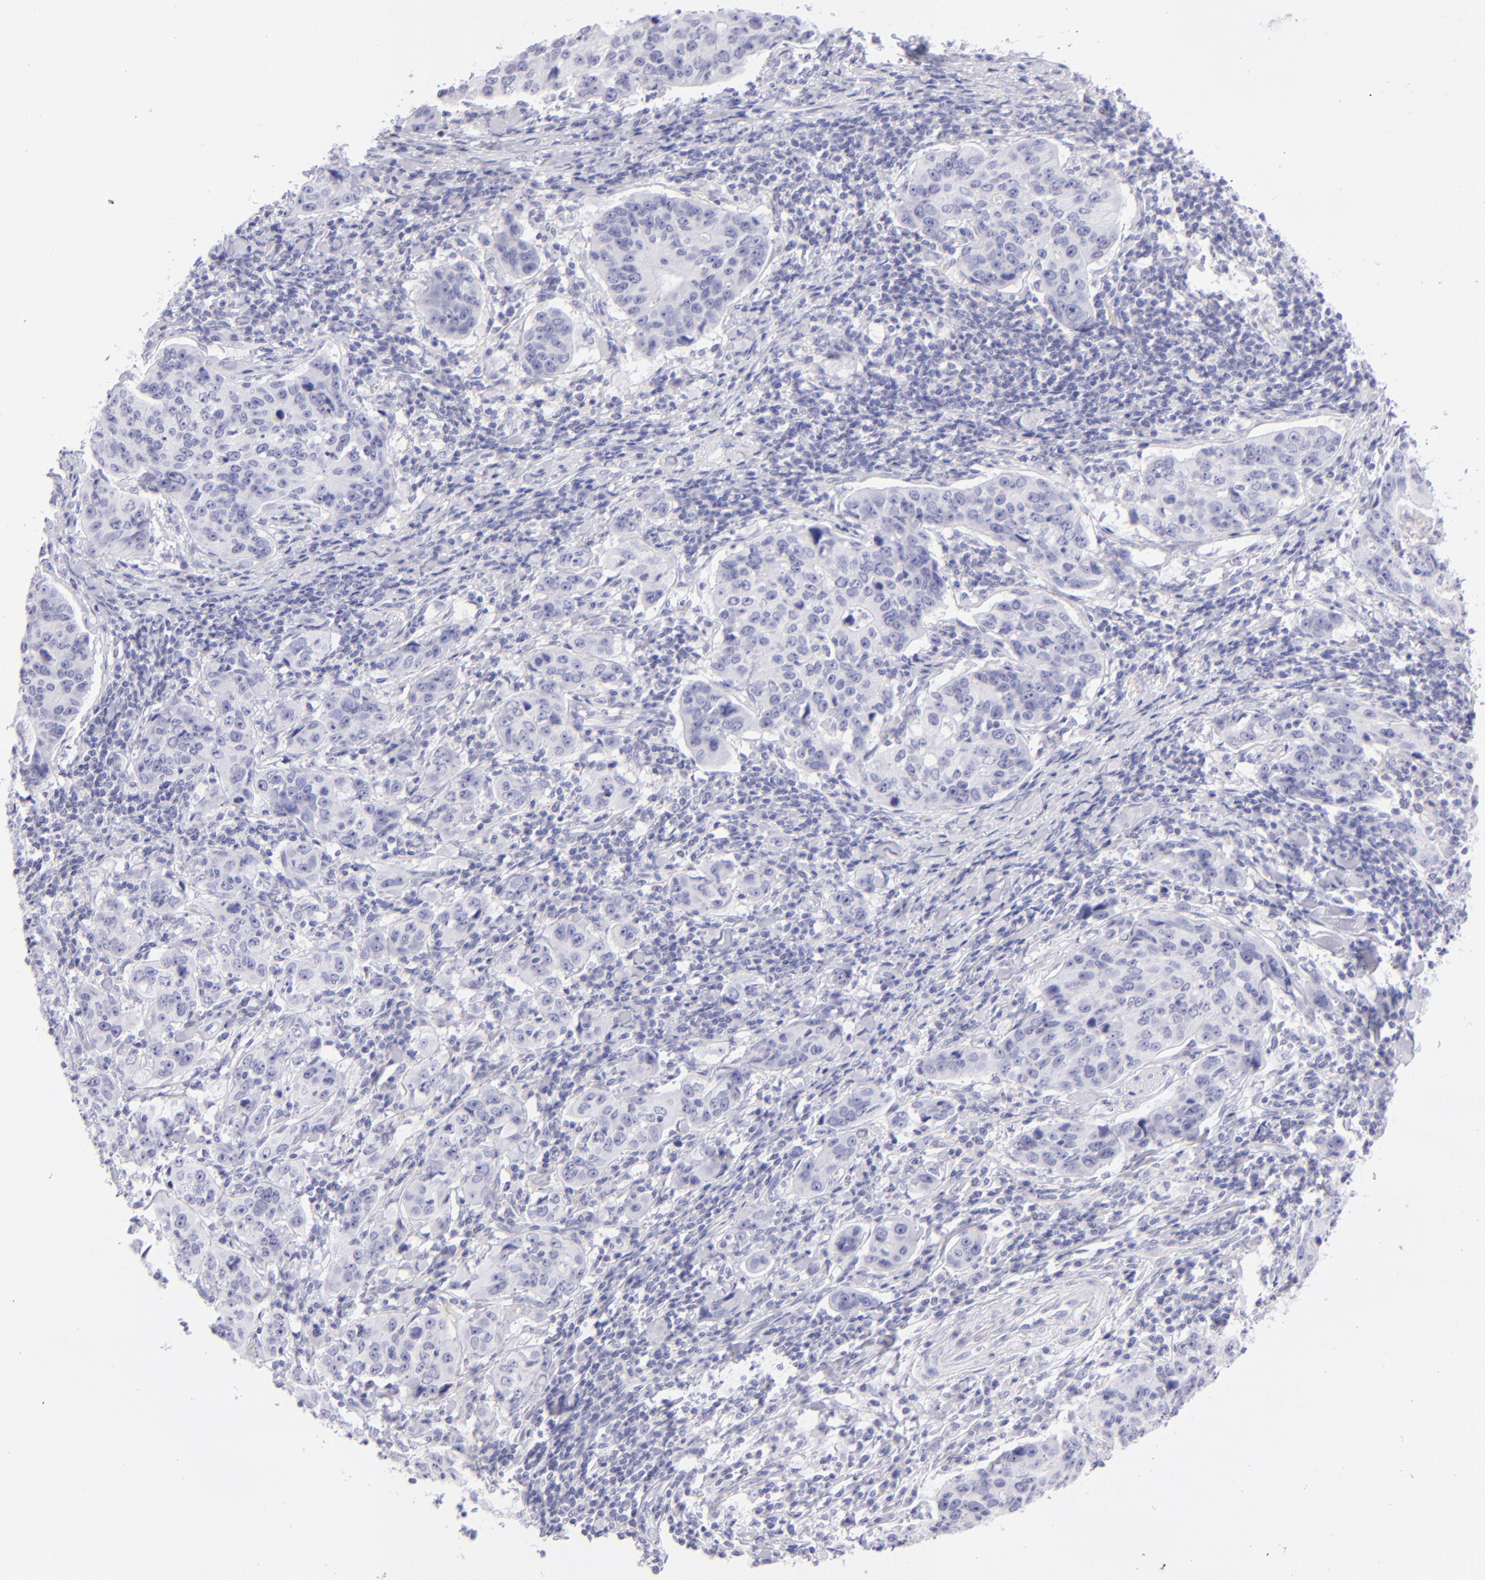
{"staining": {"intensity": "negative", "quantity": "none", "location": "none"}, "tissue": "stomach cancer", "cell_type": "Tumor cells", "image_type": "cancer", "snomed": [{"axis": "morphology", "description": "Adenocarcinoma, NOS"}, {"axis": "topography", "description": "Esophagus"}, {"axis": "topography", "description": "Stomach"}], "caption": "IHC of adenocarcinoma (stomach) exhibits no staining in tumor cells.", "gene": "CD72", "patient": {"sex": "male", "age": 74}}